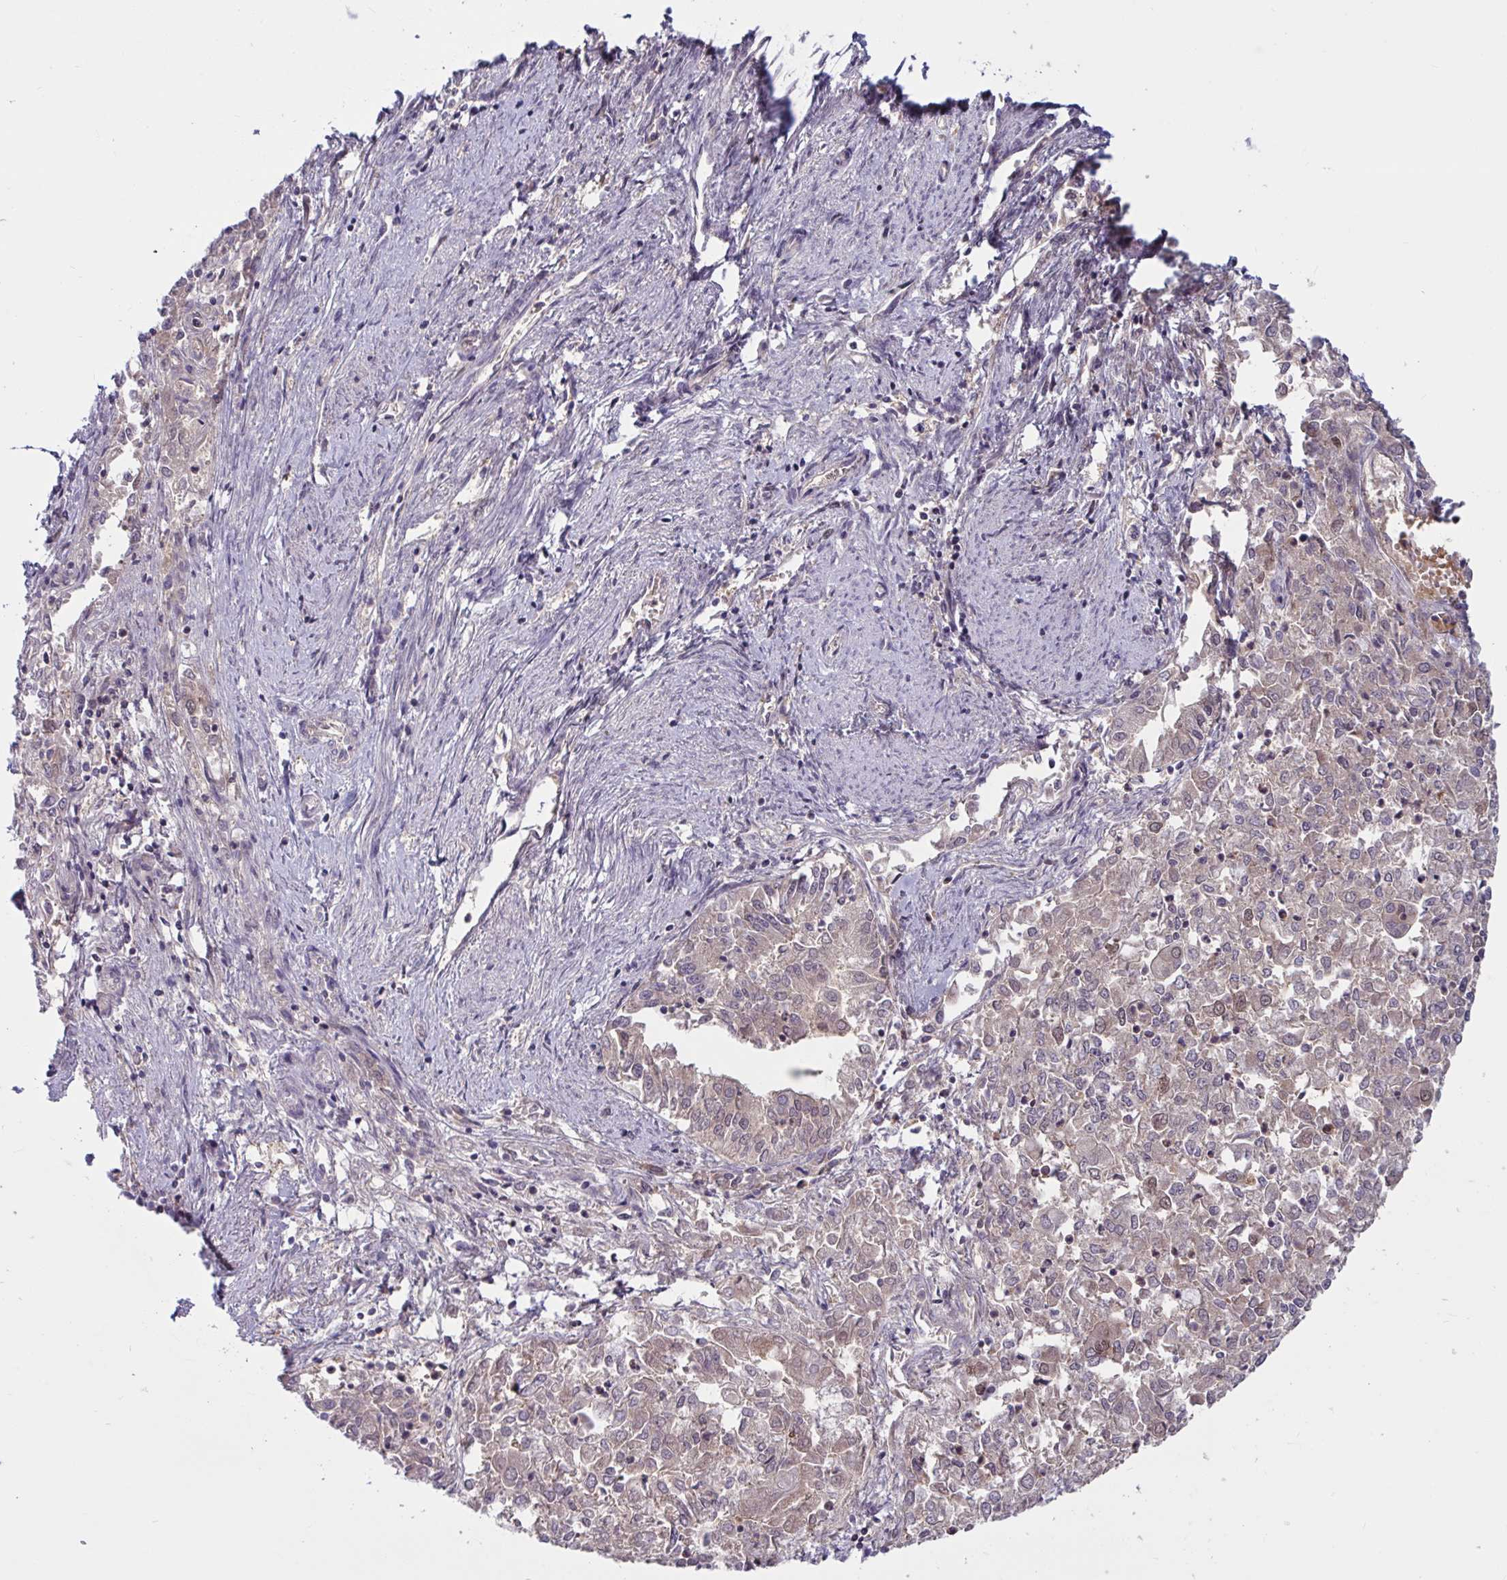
{"staining": {"intensity": "weak", "quantity": "25%-75%", "location": "cytoplasmic/membranous"}, "tissue": "endometrial cancer", "cell_type": "Tumor cells", "image_type": "cancer", "snomed": [{"axis": "morphology", "description": "Adenocarcinoma, NOS"}, {"axis": "topography", "description": "Endometrium"}], "caption": "Endometrial cancer (adenocarcinoma) stained with DAB (3,3'-diaminobenzidine) immunohistochemistry shows low levels of weak cytoplasmic/membranous positivity in about 25%-75% of tumor cells.", "gene": "TSN", "patient": {"sex": "female", "age": 57}}